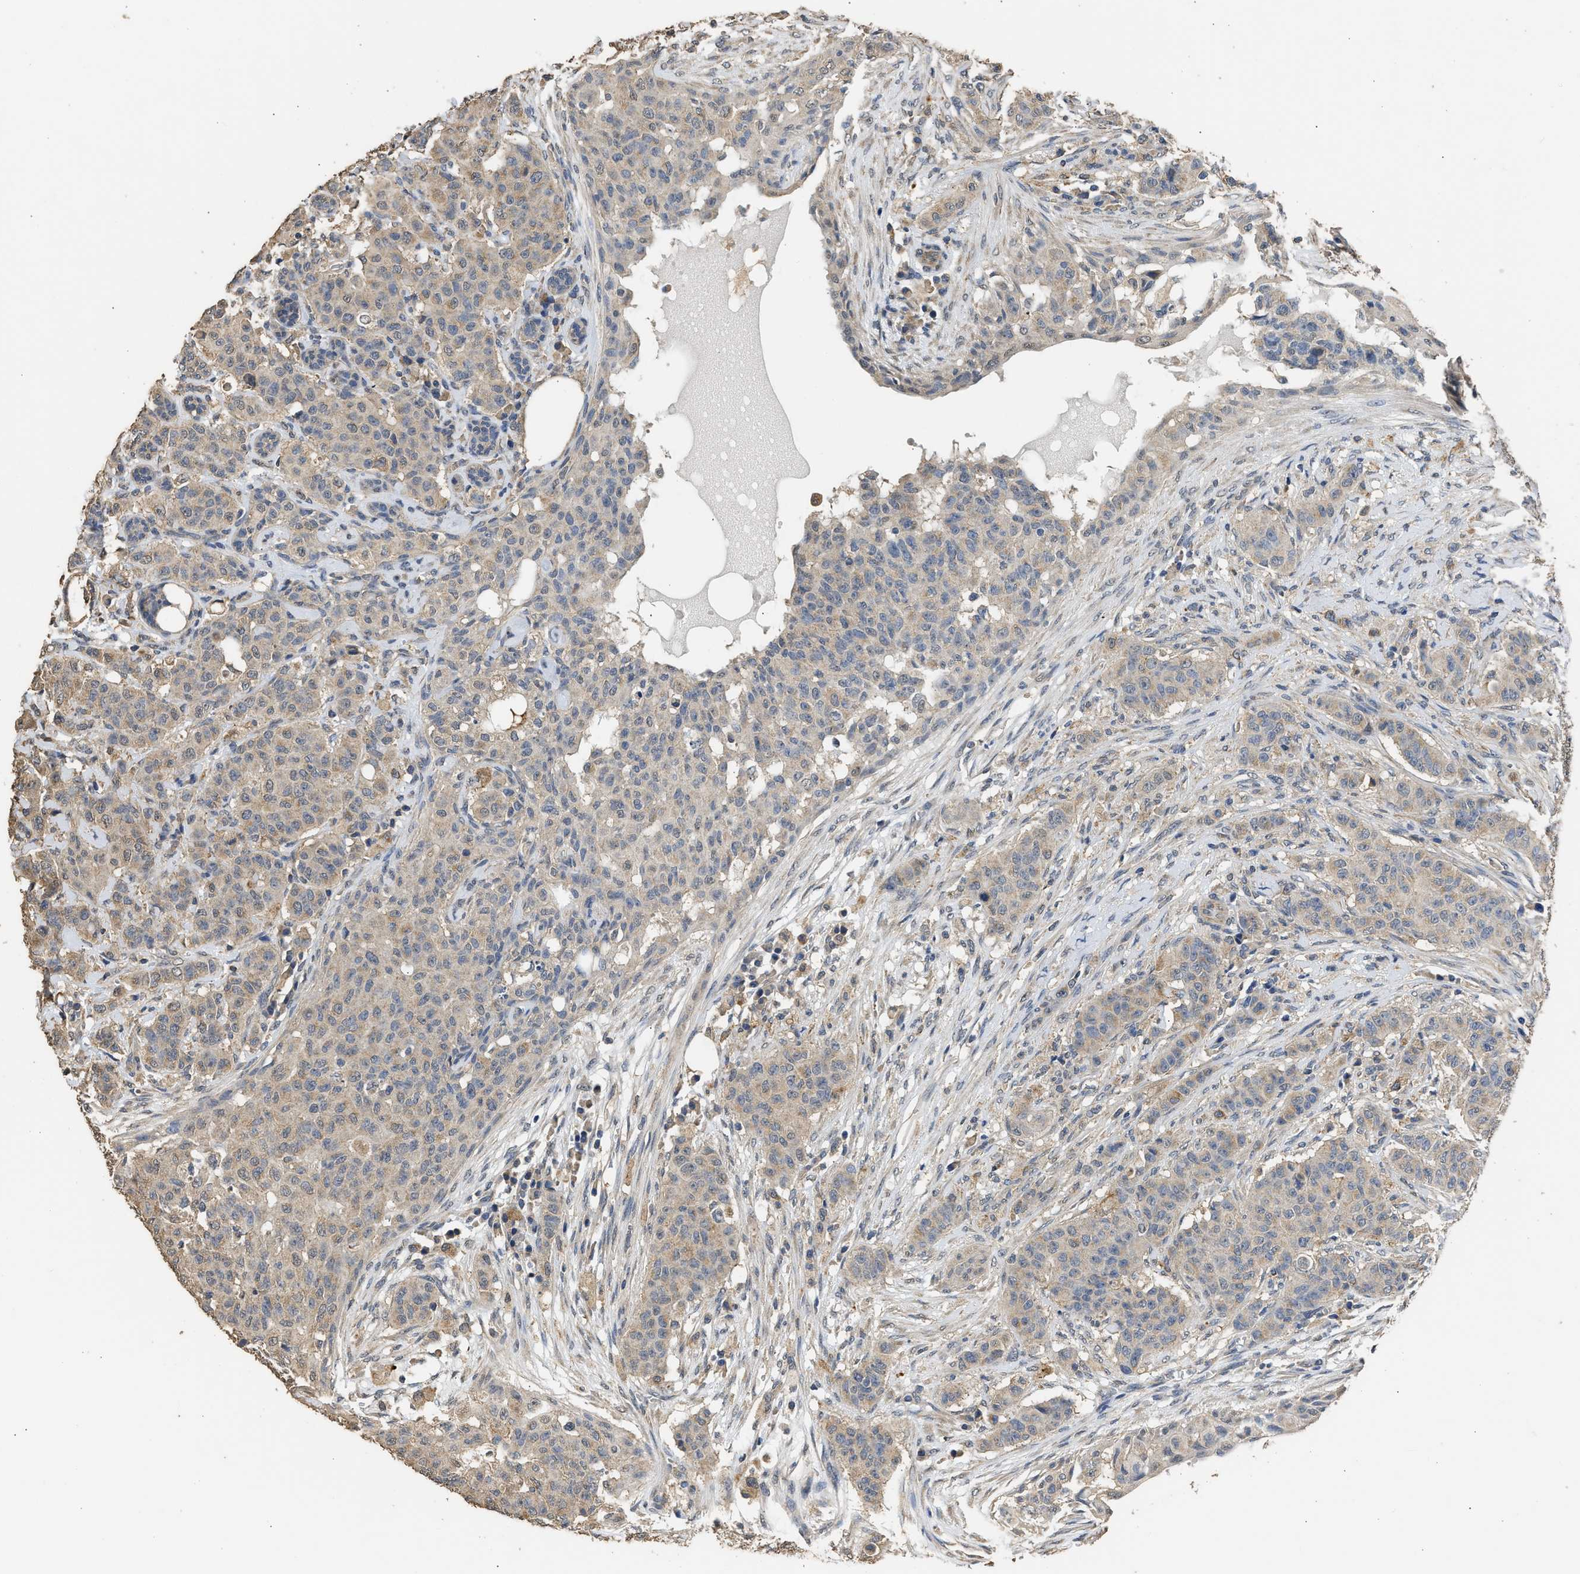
{"staining": {"intensity": "weak", "quantity": ">75%", "location": "cytoplasmic/membranous"}, "tissue": "breast cancer", "cell_type": "Tumor cells", "image_type": "cancer", "snomed": [{"axis": "morphology", "description": "Normal tissue, NOS"}, {"axis": "morphology", "description": "Duct carcinoma"}, {"axis": "topography", "description": "Breast"}], "caption": "A micrograph showing weak cytoplasmic/membranous staining in about >75% of tumor cells in breast infiltrating ductal carcinoma, as visualized by brown immunohistochemical staining.", "gene": "SPINT2", "patient": {"sex": "female", "age": 40}}